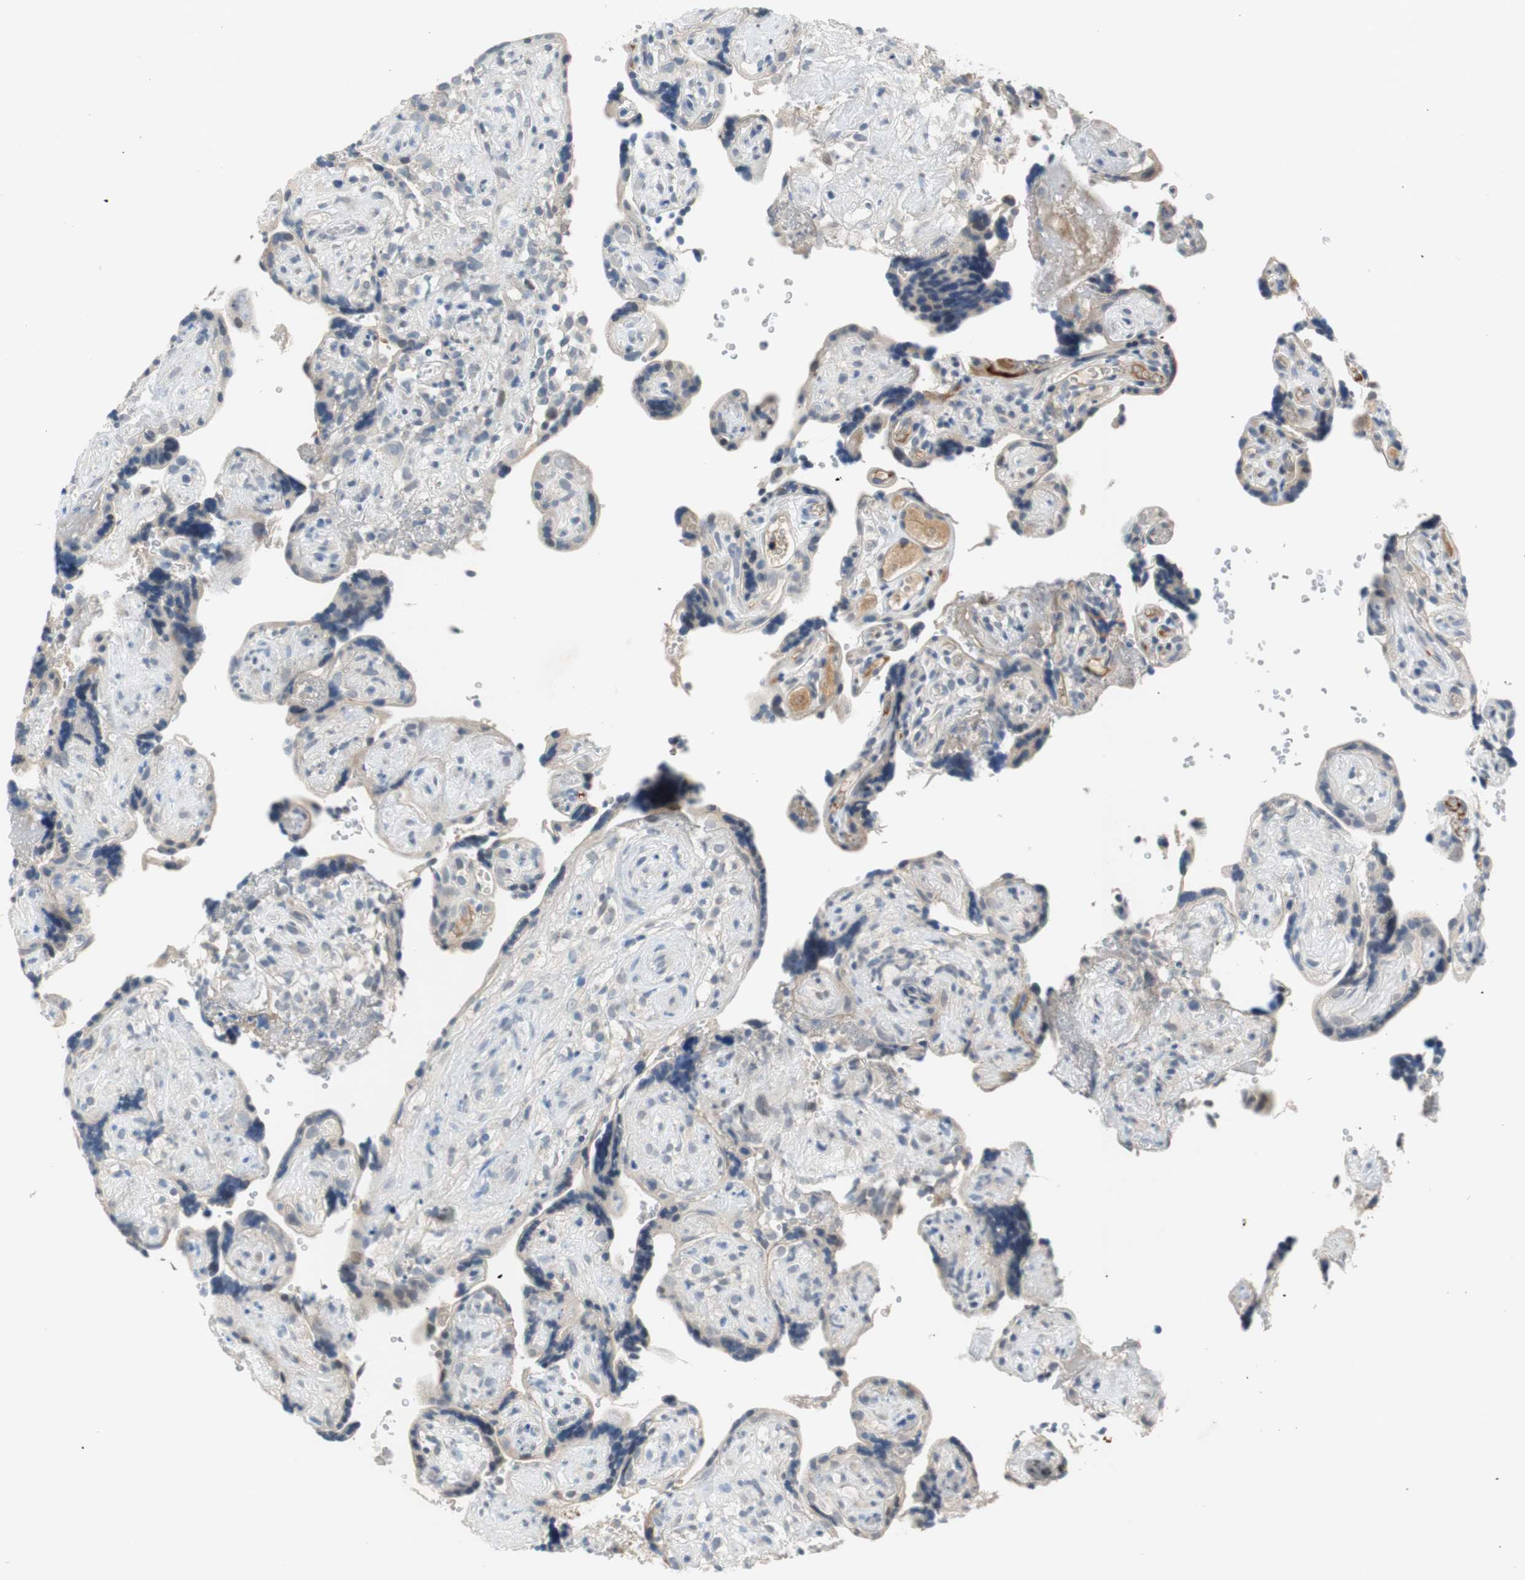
{"staining": {"intensity": "weak", "quantity": "25%-75%", "location": "cytoplasmic/membranous"}, "tissue": "placenta", "cell_type": "Decidual cells", "image_type": "normal", "snomed": [{"axis": "morphology", "description": "Normal tissue, NOS"}, {"axis": "topography", "description": "Placenta"}], "caption": "Protein expression analysis of benign human placenta reveals weak cytoplasmic/membranous expression in about 25%-75% of decidual cells. Nuclei are stained in blue.", "gene": "COL12A1", "patient": {"sex": "female", "age": 30}}